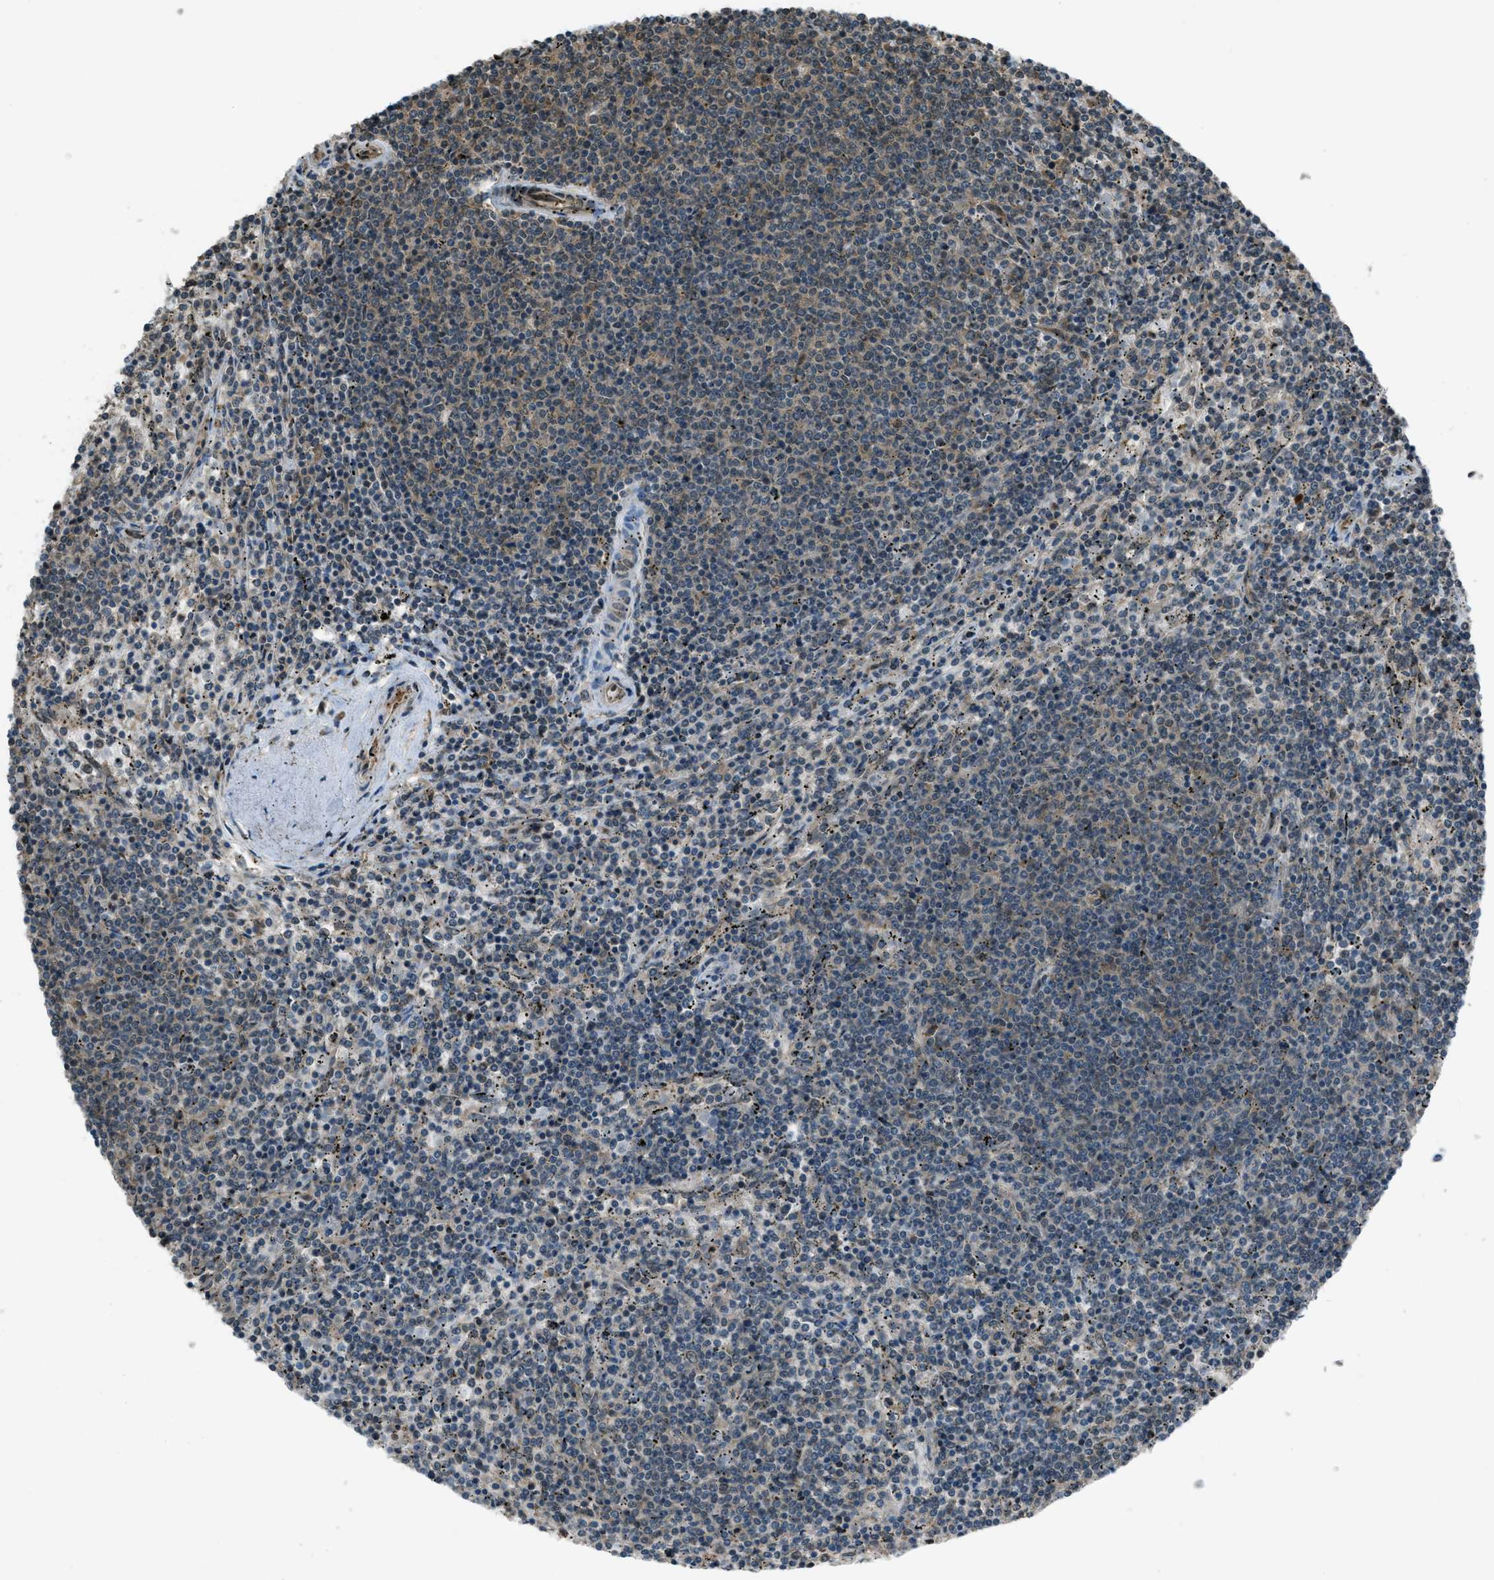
{"staining": {"intensity": "weak", "quantity": ">75%", "location": "cytoplasmic/membranous"}, "tissue": "lymphoma", "cell_type": "Tumor cells", "image_type": "cancer", "snomed": [{"axis": "morphology", "description": "Malignant lymphoma, non-Hodgkin's type, Low grade"}, {"axis": "topography", "description": "Spleen"}], "caption": "Immunohistochemistry (IHC) photomicrograph of lymphoma stained for a protein (brown), which displays low levels of weak cytoplasmic/membranous expression in approximately >75% of tumor cells.", "gene": "ASAP2", "patient": {"sex": "female", "age": 50}}